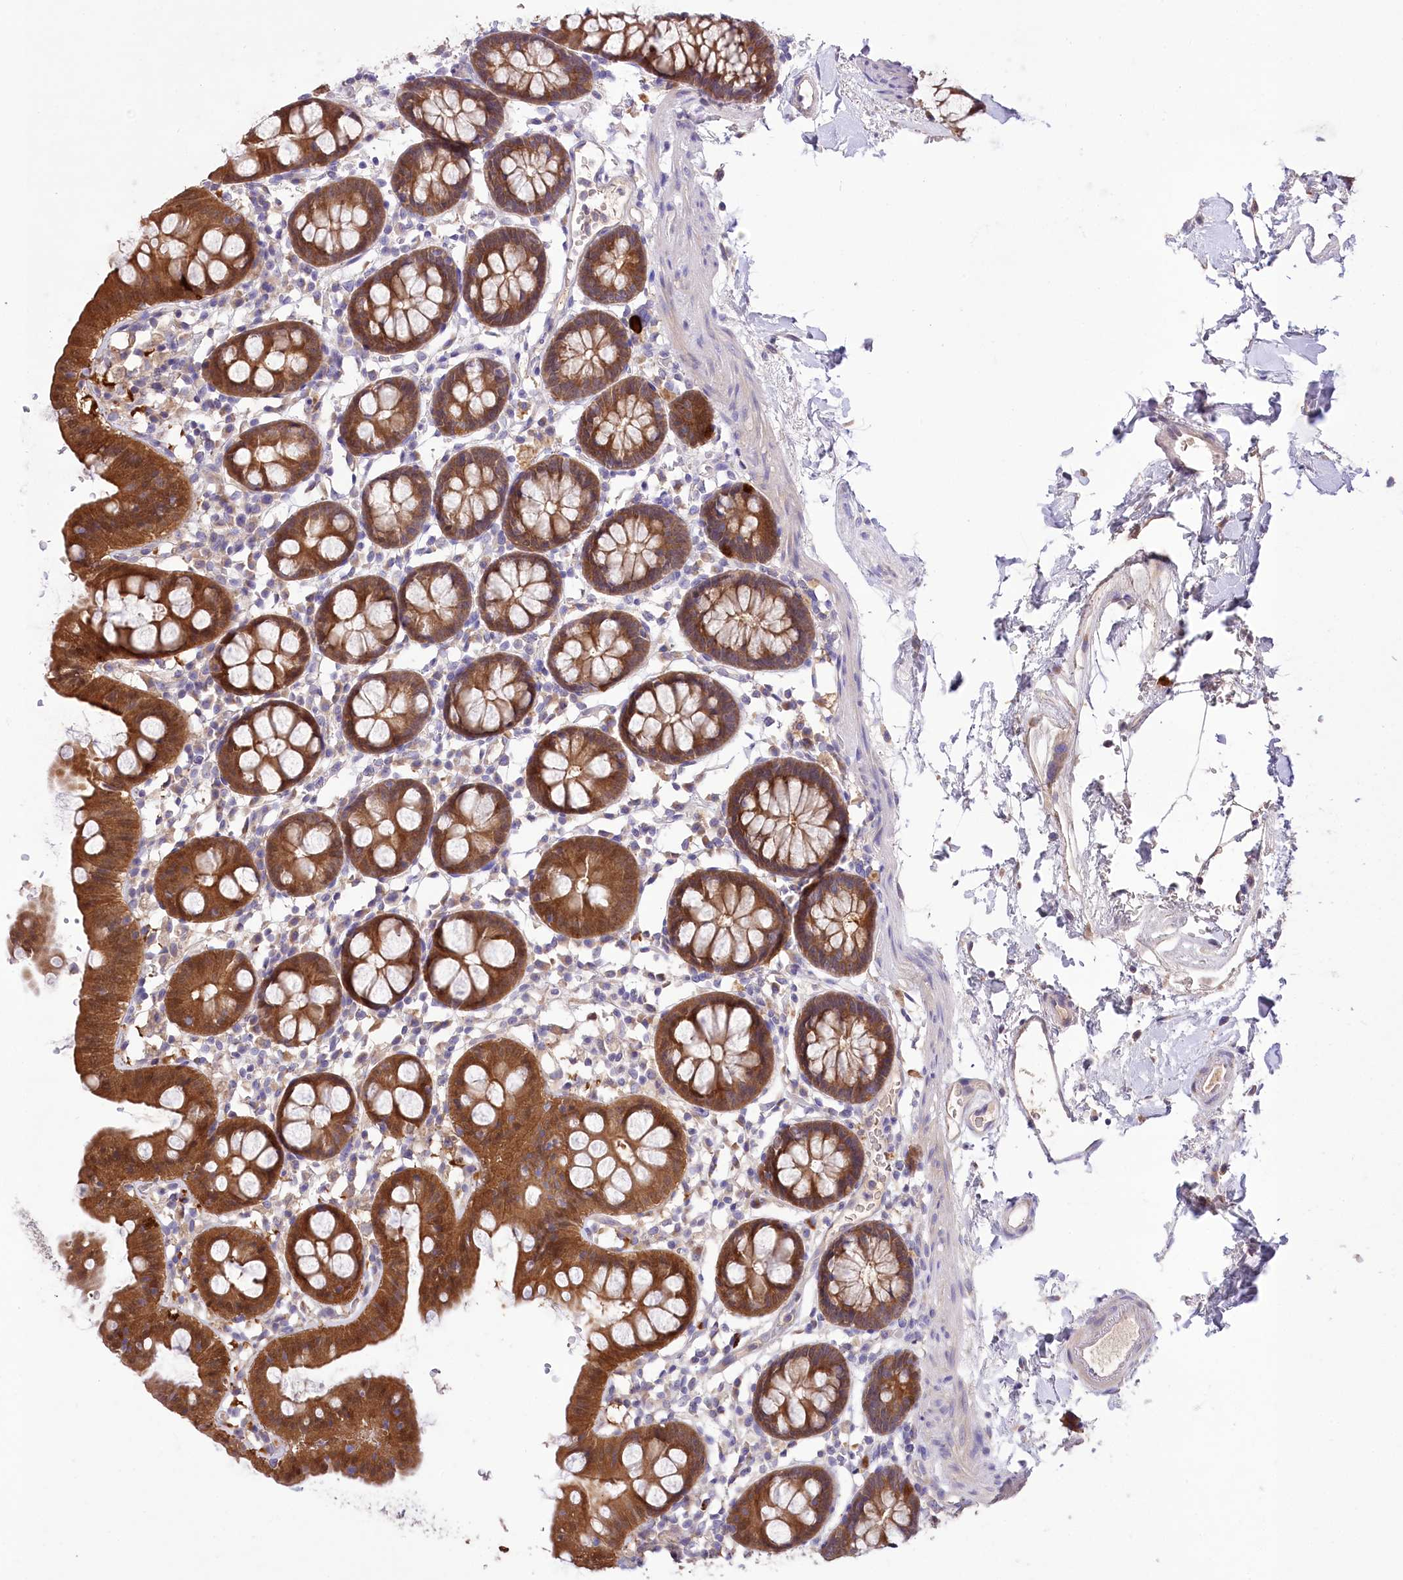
{"staining": {"intensity": "weak", "quantity": ">75%", "location": "cytoplasmic/membranous"}, "tissue": "colon", "cell_type": "Endothelial cells", "image_type": "normal", "snomed": [{"axis": "morphology", "description": "Normal tissue, NOS"}, {"axis": "topography", "description": "Colon"}], "caption": "Immunohistochemical staining of unremarkable colon reveals >75% levels of weak cytoplasmic/membranous protein staining in approximately >75% of endothelial cells.", "gene": "PBLD", "patient": {"sex": "male", "age": 75}}